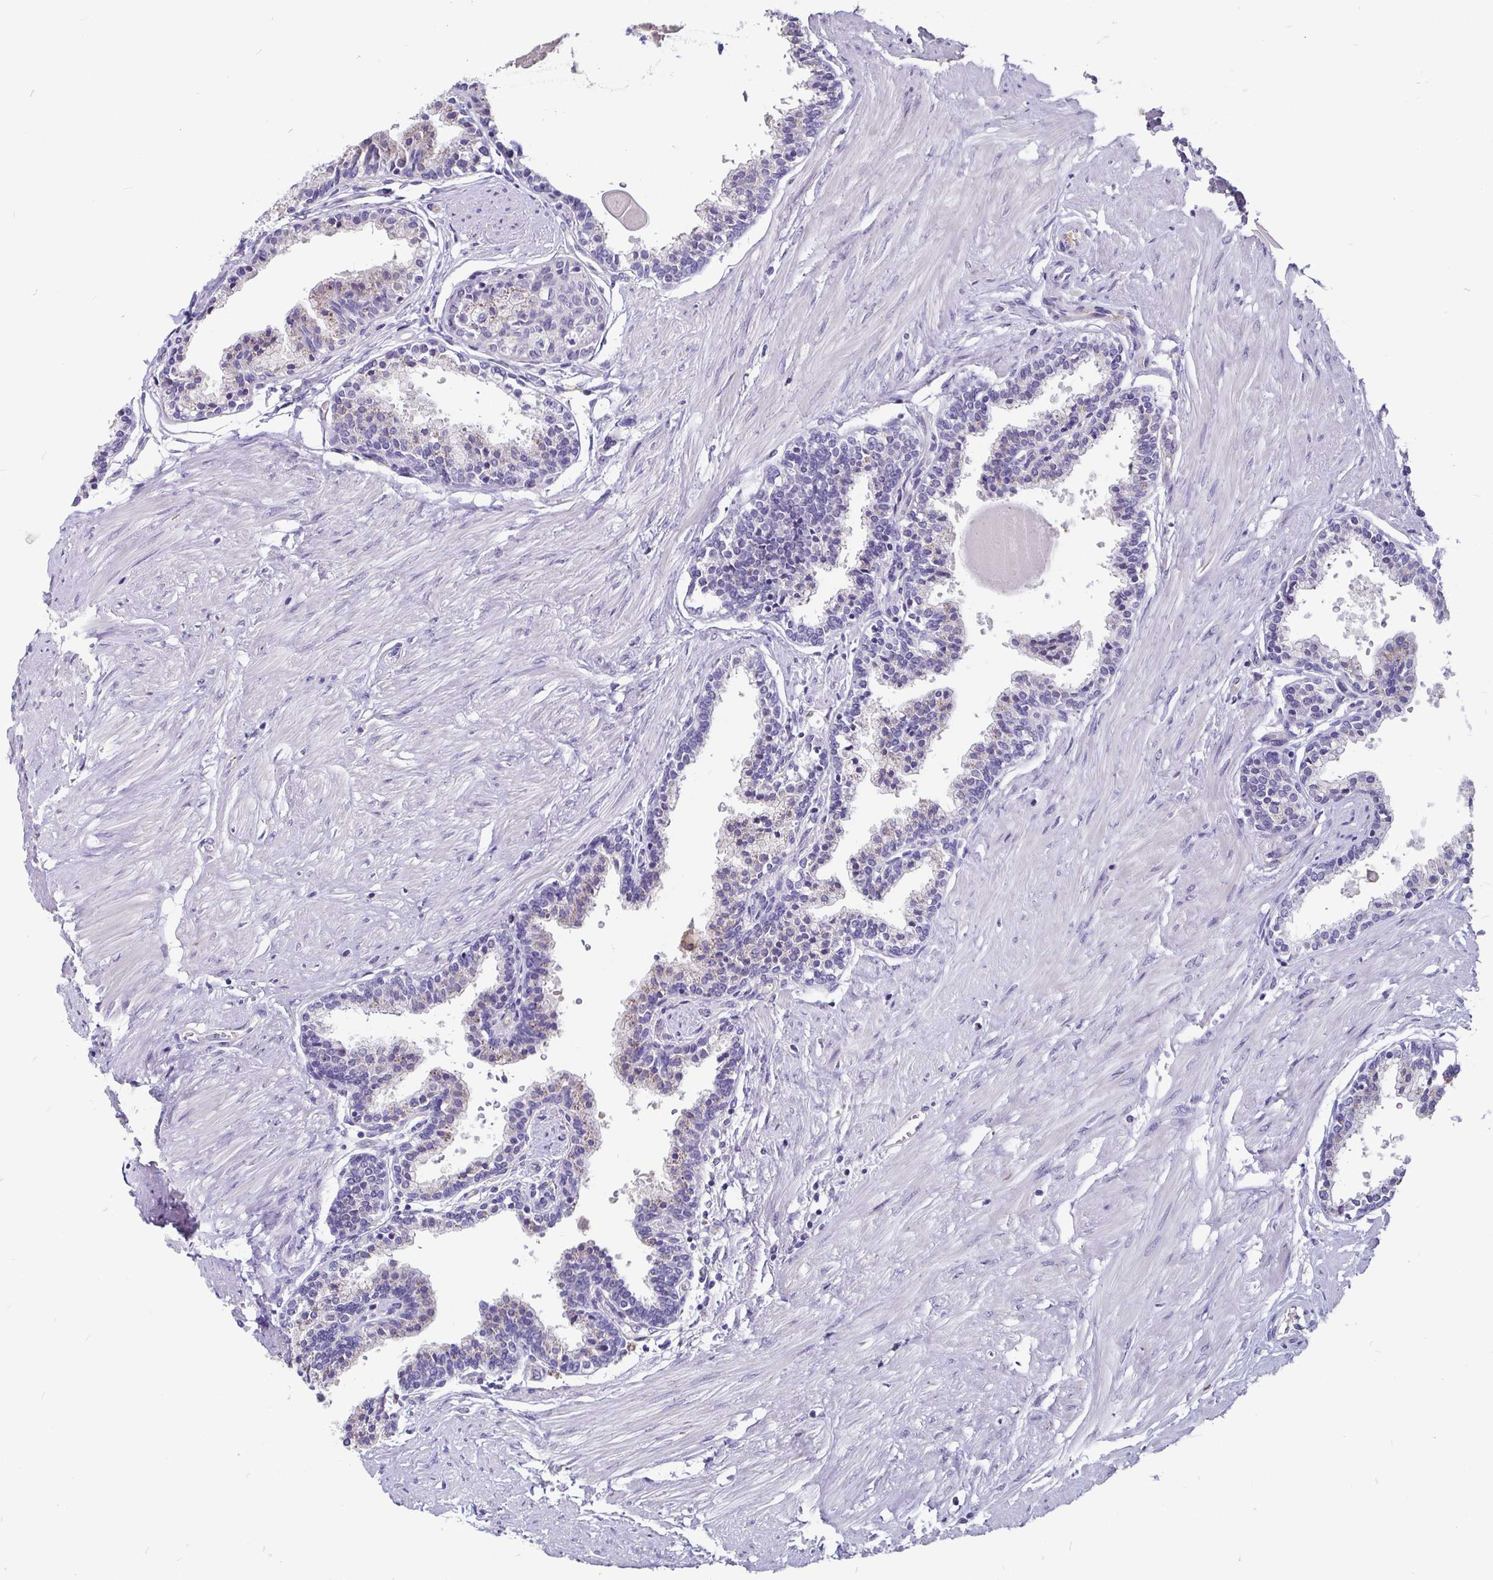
{"staining": {"intensity": "negative", "quantity": "none", "location": "none"}, "tissue": "prostate", "cell_type": "Glandular cells", "image_type": "normal", "snomed": [{"axis": "morphology", "description": "Normal tissue, NOS"}, {"axis": "topography", "description": "Prostate"}], "caption": "Photomicrograph shows no significant protein expression in glandular cells of unremarkable prostate. Brightfield microscopy of immunohistochemistry (IHC) stained with DAB (3,3'-diaminobenzidine) (brown) and hematoxylin (blue), captured at high magnification.", "gene": "ADAMTS6", "patient": {"sex": "male", "age": 55}}